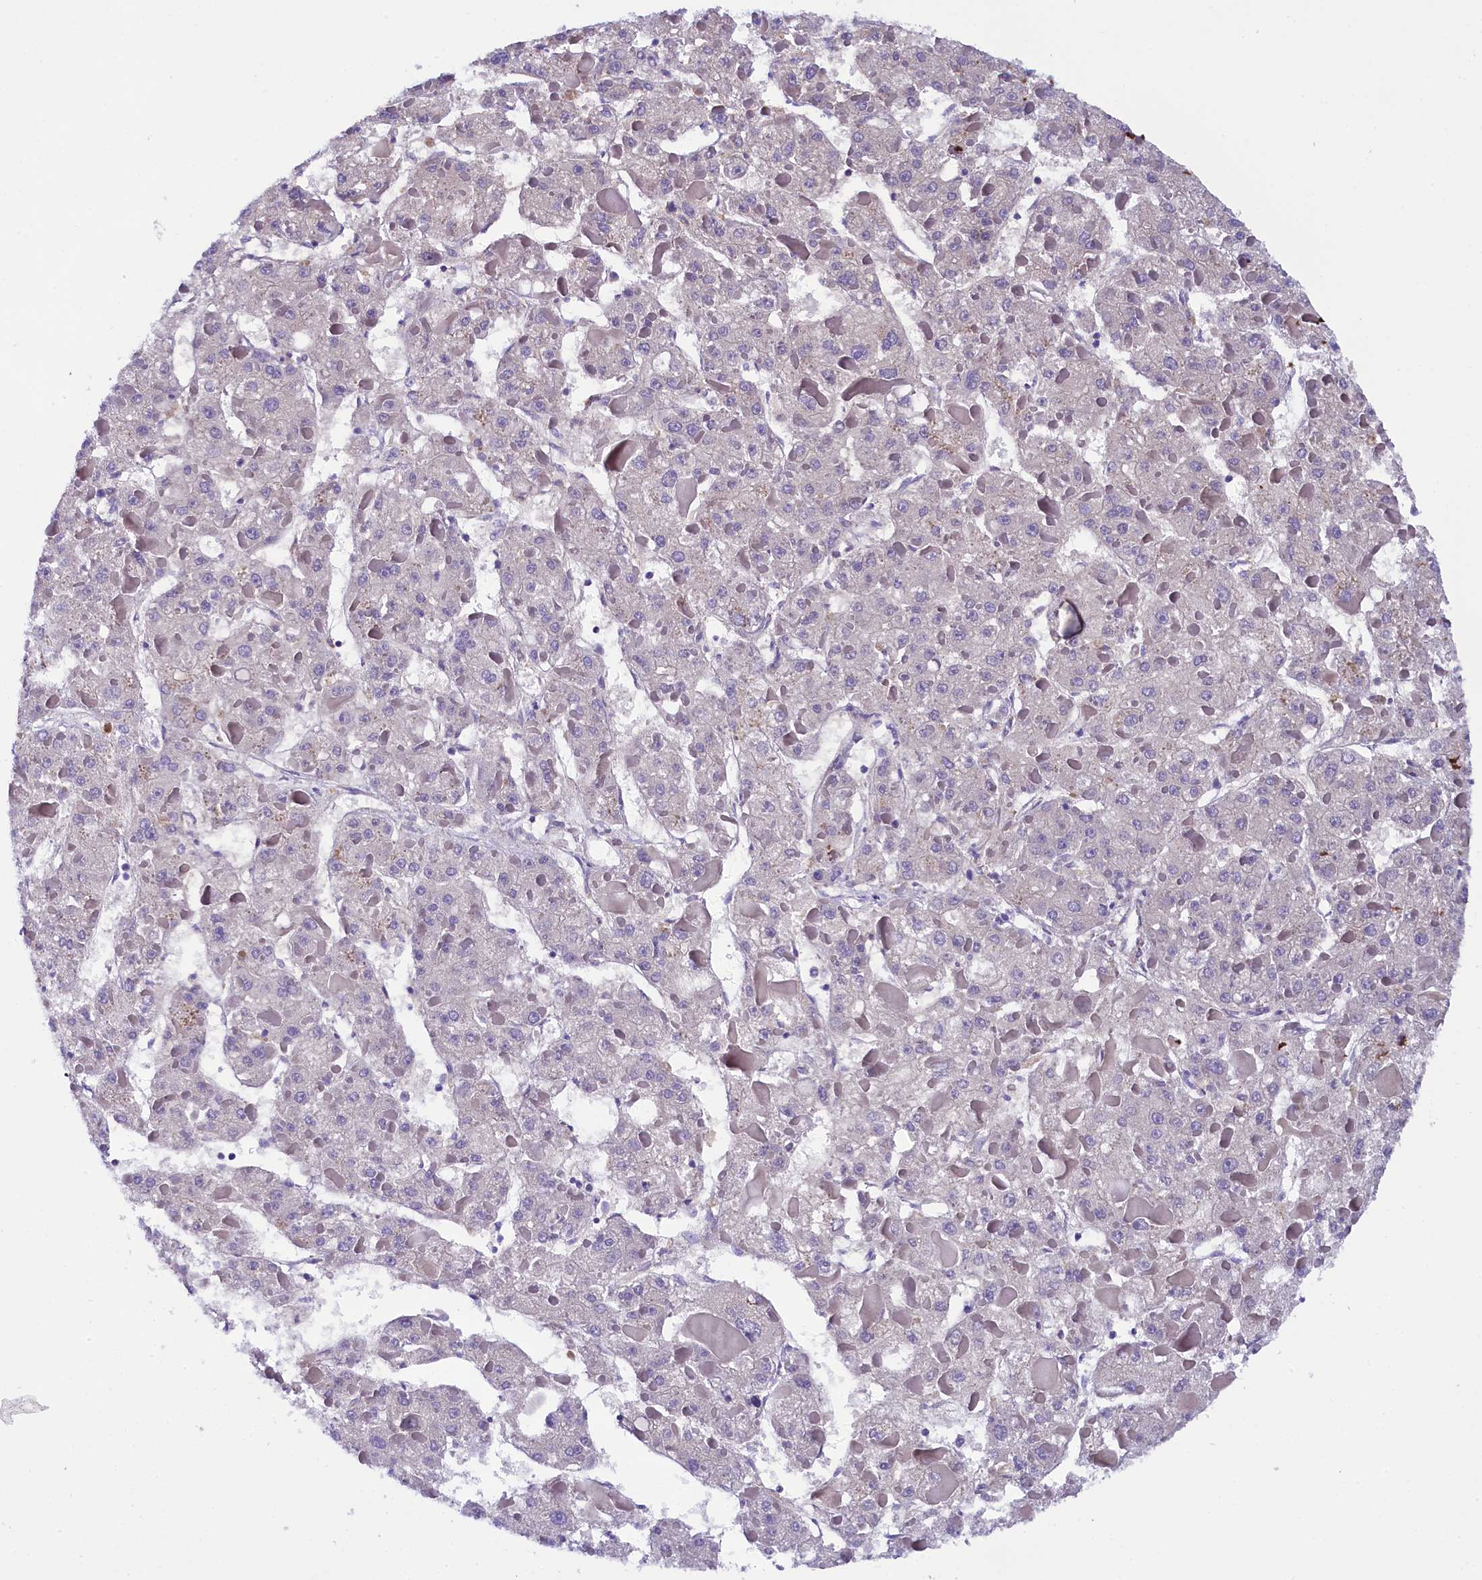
{"staining": {"intensity": "negative", "quantity": "none", "location": "none"}, "tissue": "liver cancer", "cell_type": "Tumor cells", "image_type": "cancer", "snomed": [{"axis": "morphology", "description": "Carcinoma, Hepatocellular, NOS"}, {"axis": "topography", "description": "Liver"}], "caption": "IHC histopathology image of hepatocellular carcinoma (liver) stained for a protein (brown), which displays no expression in tumor cells.", "gene": "SOD3", "patient": {"sex": "female", "age": 73}}